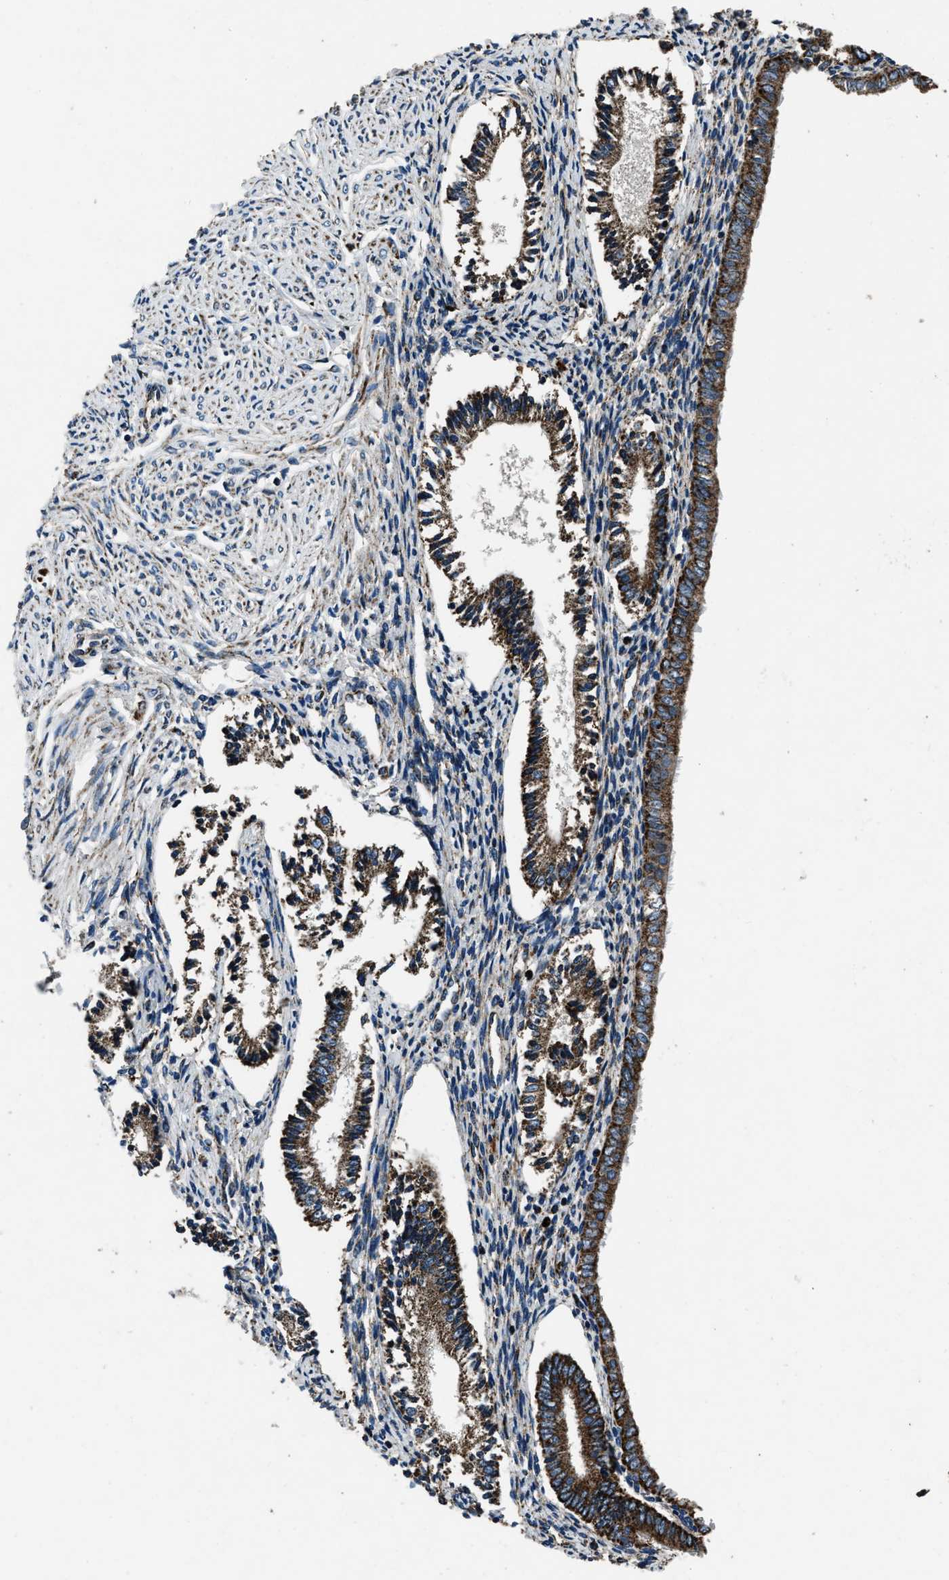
{"staining": {"intensity": "weak", "quantity": "25%-75%", "location": "cytoplasmic/membranous"}, "tissue": "endometrium", "cell_type": "Cells in endometrial stroma", "image_type": "normal", "snomed": [{"axis": "morphology", "description": "Normal tissue, NOS"}, {"axis": "topography", "description": "Endometrium"}], "caption": "Immunohistochemical staining of normal endometrium reveals weak cytoplasmic/membranous protein staining in approximately 25%-75% of cells in endometrial stroma. Immunohistochemistry stains the protein in brown and the nuclei are stained blue.", "gene": "OGDH", "patient": {"sex": "female", "age": 42}}